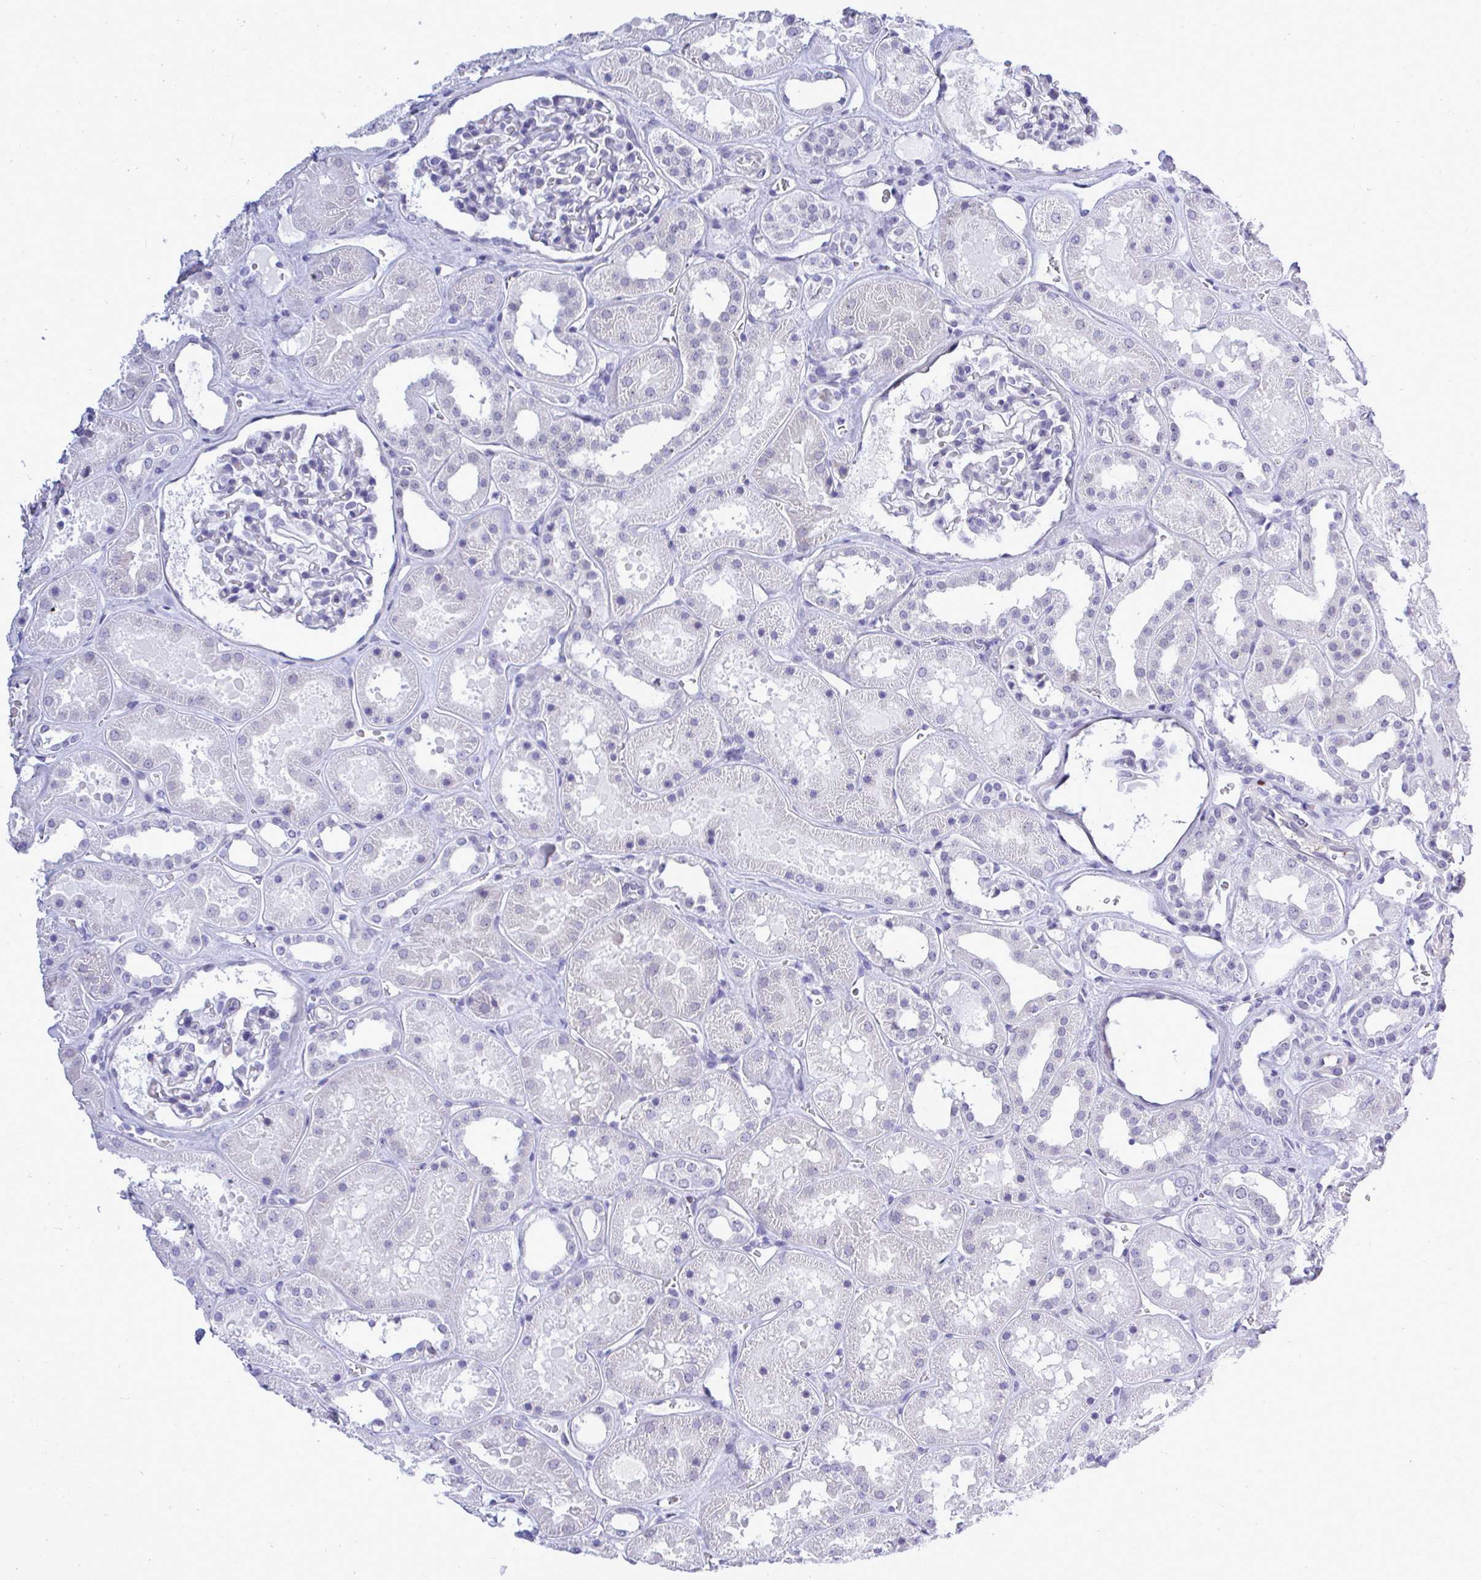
{"staining": {"intensity": "negative", "quantity": "none", "location": "none"}, "tissue": "kidney", "cell_type": "Cells in glomeruli", "image_type": "normal", "snomed": [{"axis": "morphology", "description": "Normal tissue, NOS"}, {"axis": "topography", "description": "Kidney"}], "caption": "Image shows no protein positivity in cells in glomeruli of normal kidney.", "gene": "SLC25A51", "patient": {"sex": "female", "age": 41}}